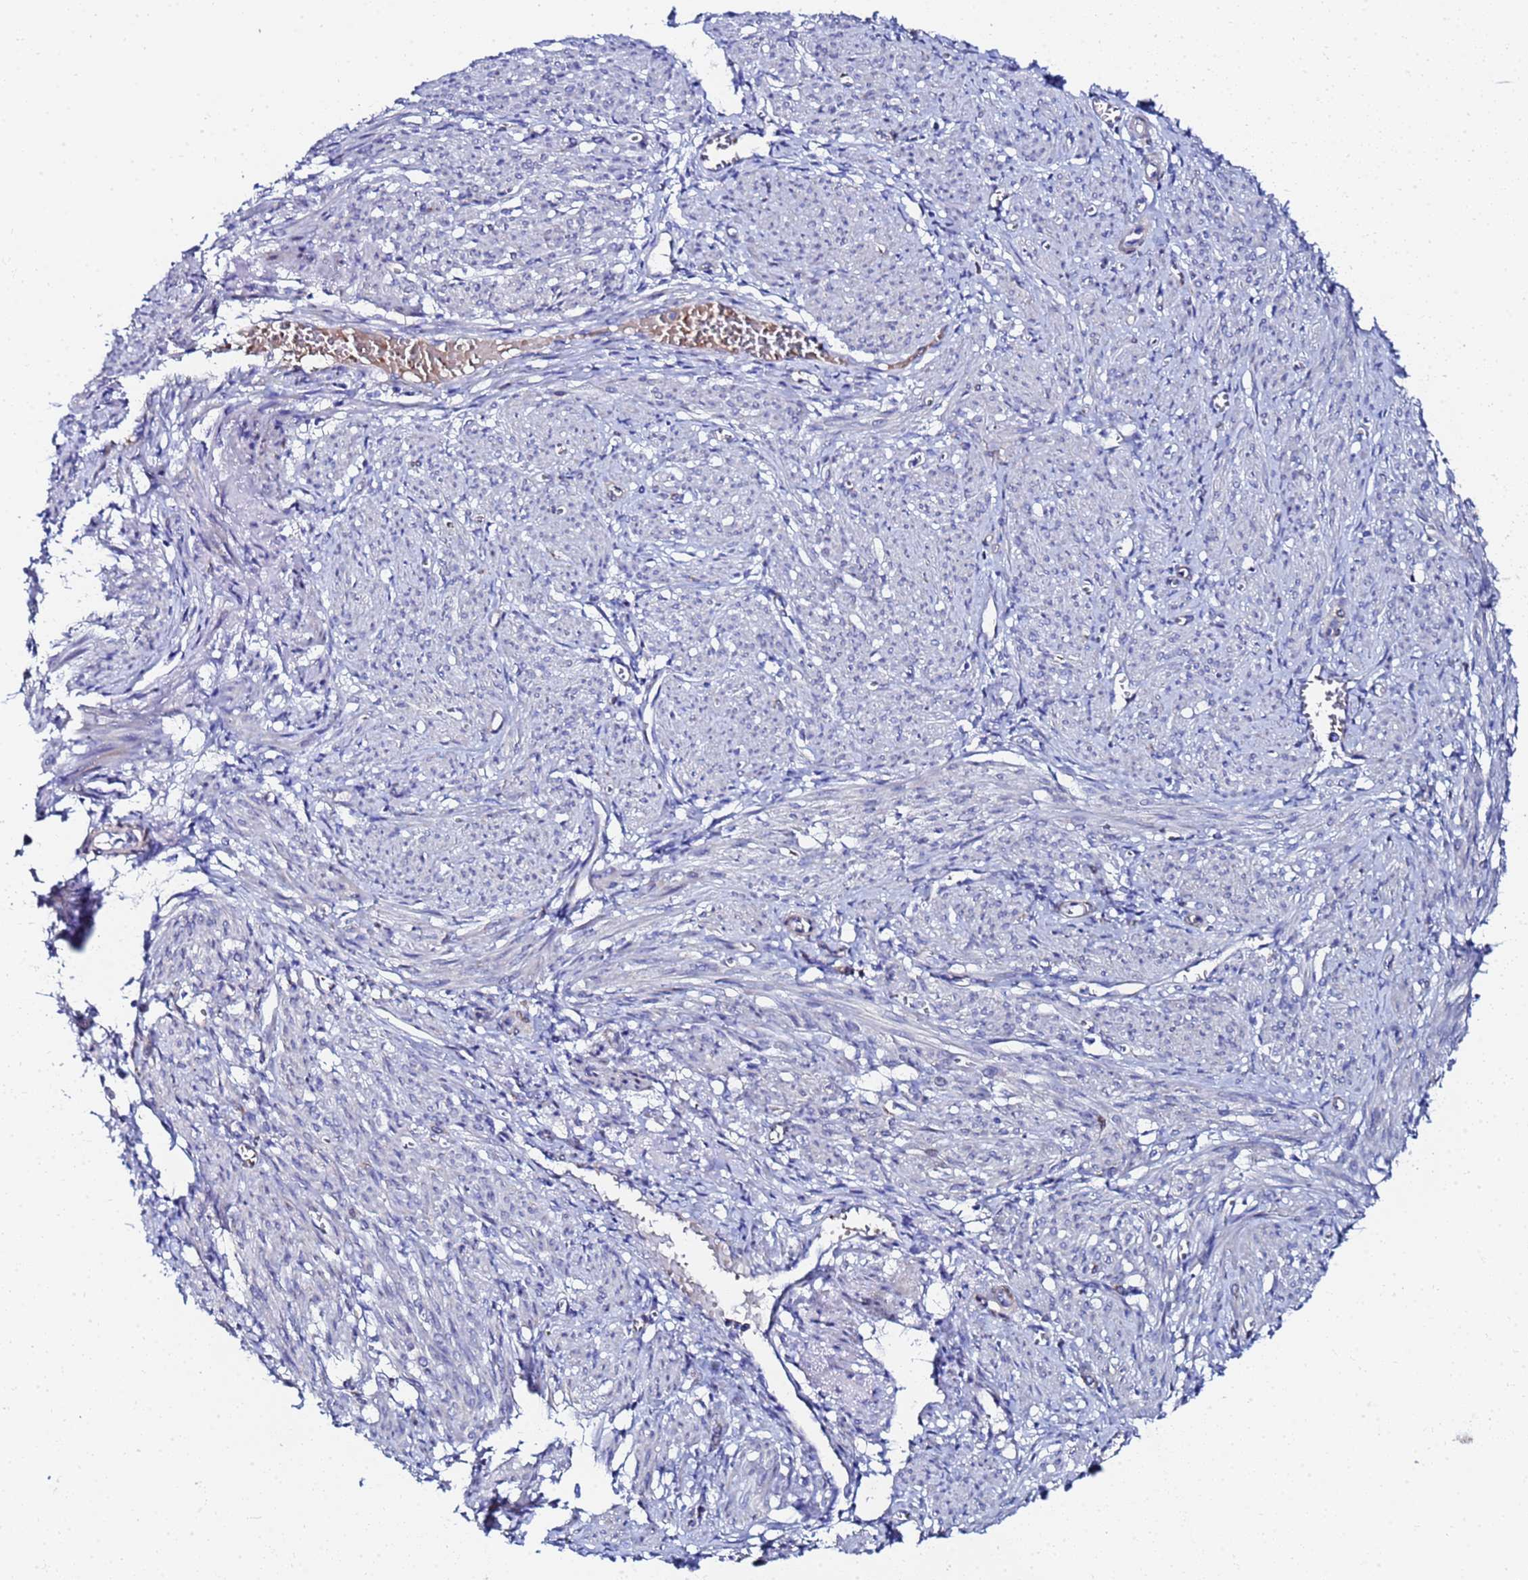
{"staining": {"intensity": "negative", "quantity": "none", "location": "none"}, "tissue": "smooth muscle", "cell_type": "Smooth muscle cells", "image_type": "normal", "snomed": [{"axis": "morphology", "description": "Normal tissue, NOS"}, {"axis": "topography", "description": "Smooth muscle"}], "caption": "Immunohistochemical staining of benign human smooth muscle shows no significant positivity in smooth muscle cells. Brightfield microscopy of immunohistochemistry (IHC) stained with DAB (3,3'-diaminobenzidine) (brown) and hematoxylin (blue), captured at high magnification.", "gene": "ZNF26", "patient": {"sex": "female", "age": 39}}